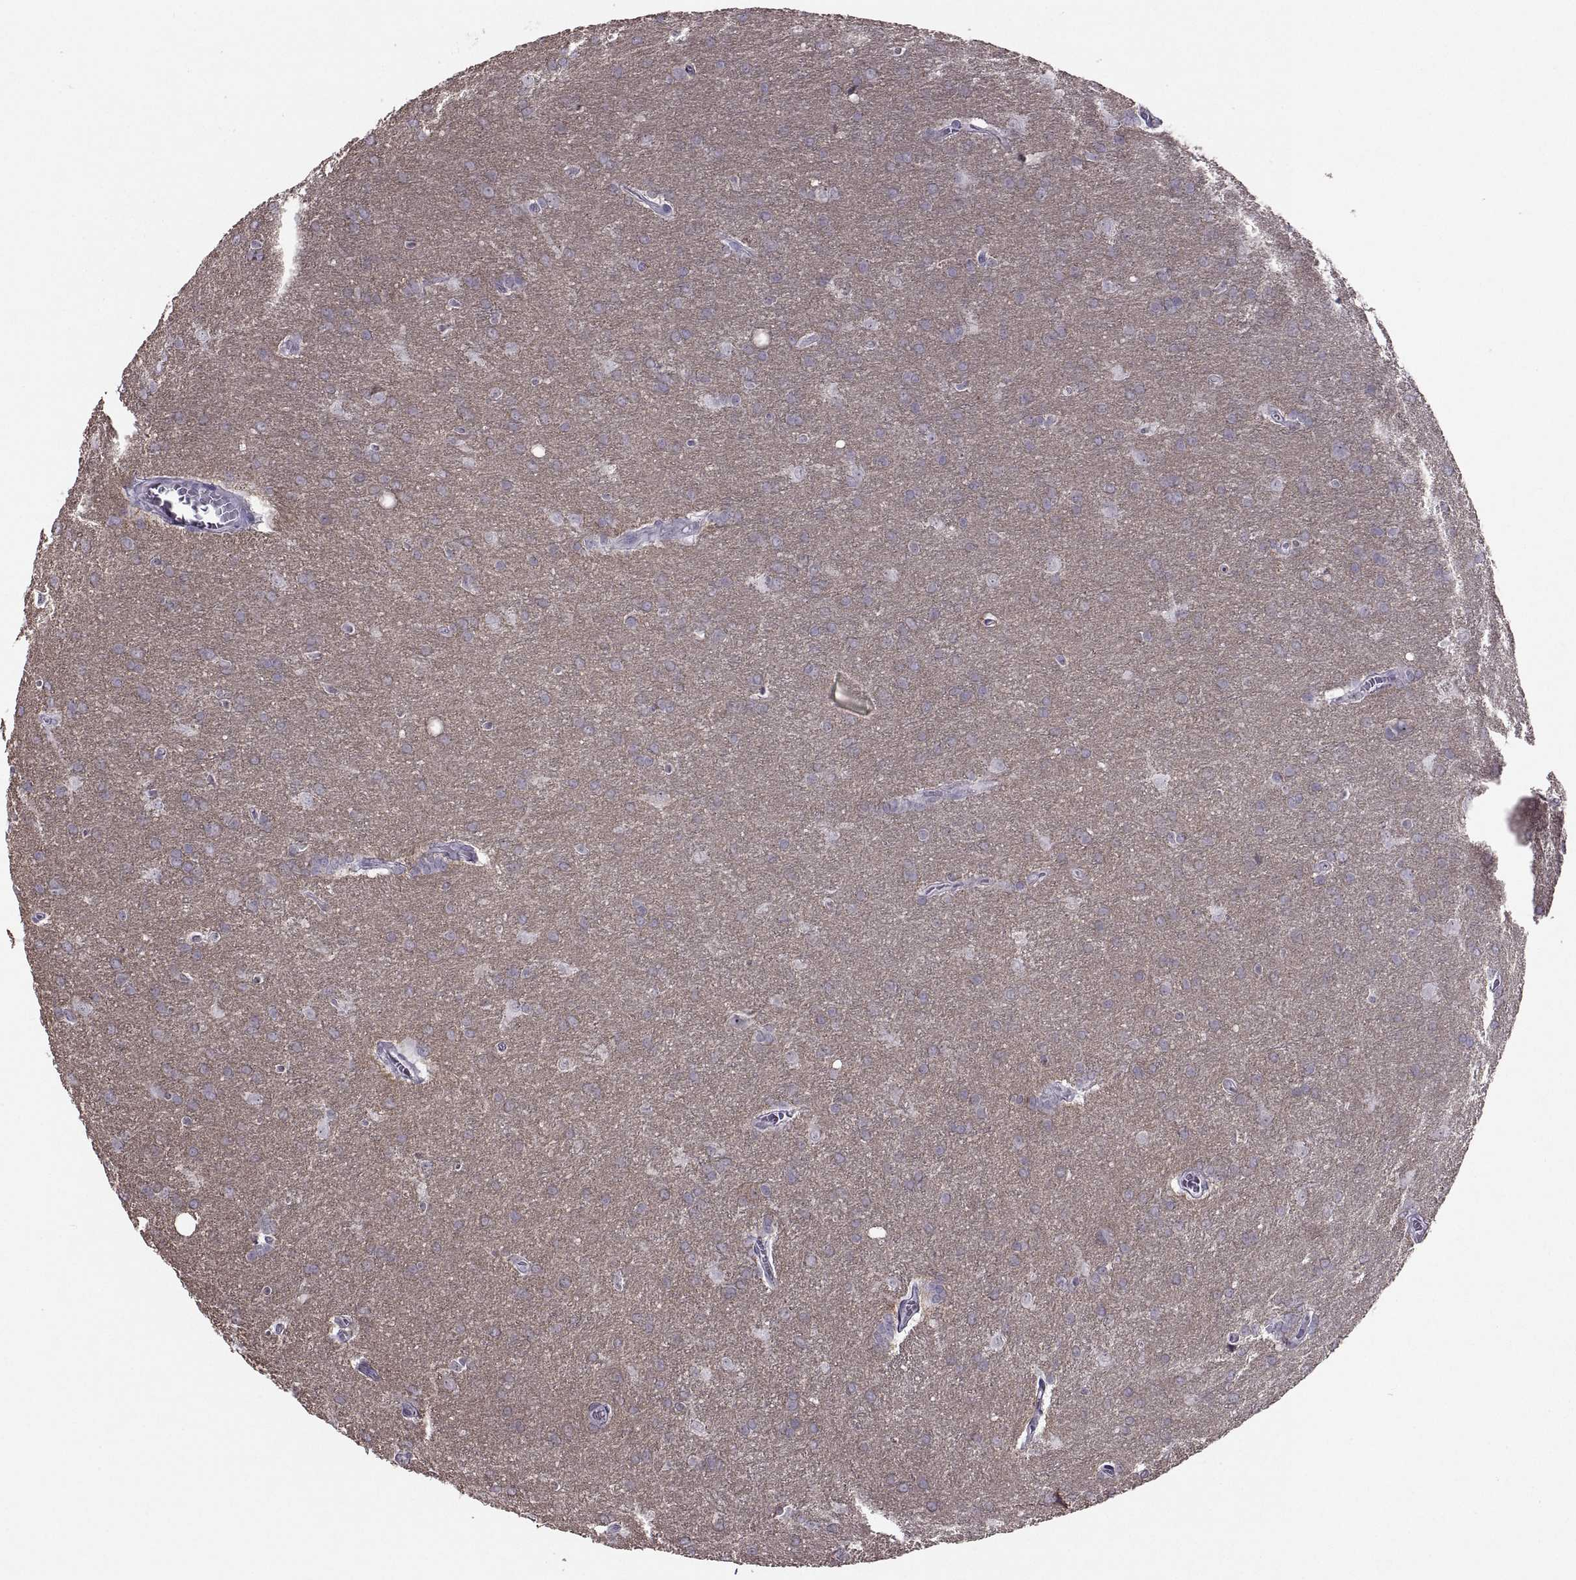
{"staining": {"intensity": "negative", "quantity": "none", "location": "none"}, "tissue": "glioma", "cell_type": "Tumor cells", "image_type": "cancer", "snomed": [{"axis": "morphology", "description": "Glioma, malignant, Low grade"}, {"axis": "topography", "description": "Brain"}], "caption": "High magnification brightfield microscopy of malignant glioma (low-grade) stained with DAB (3,3'-diaminobenzidine) (brown) and counterstained with hematoxylin (blue): tumor cells show no significant expression.", "gene": "ASIC2", "patient": {"sex": "female", "age": 32}}